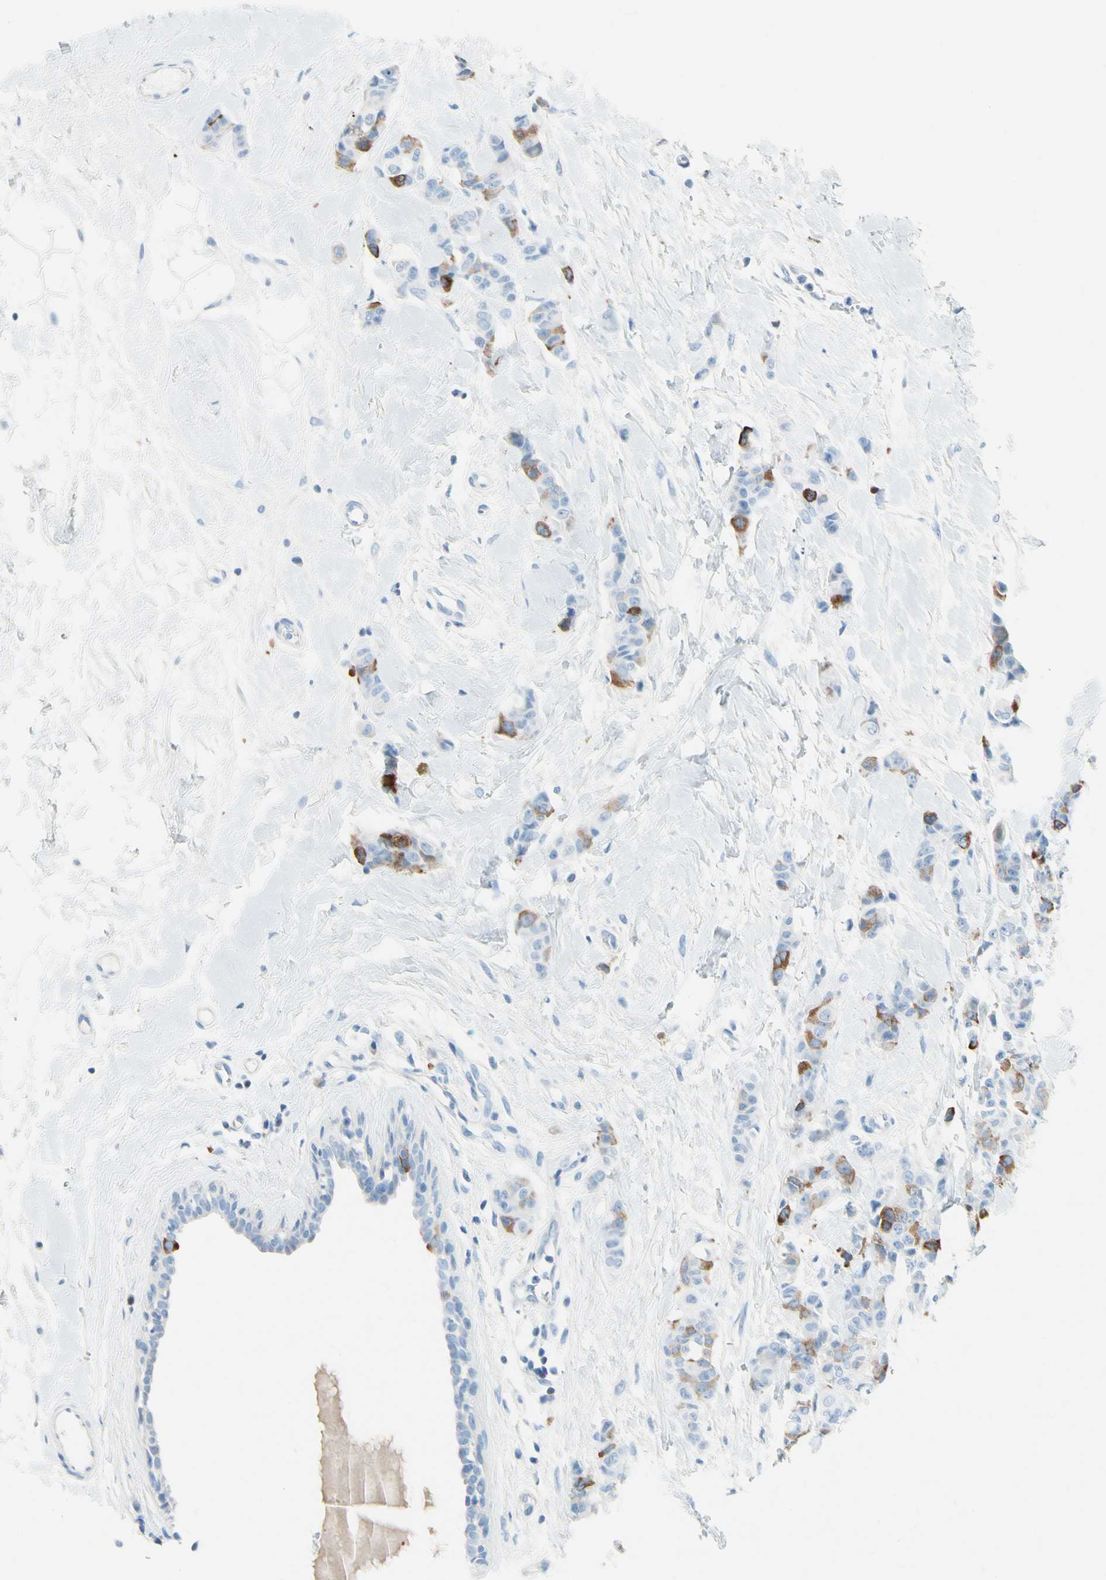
{"staining": {"intensity": "weak", "quantity": ">75%", "location": "cytoplasmic/membranous"}, "tissue": "breast cancer", "cell_type": "Tumor cells", "image_type": "cancer", "snomed": [{"axis": "morphology", "description": "Normal tissue, NOS"}, {"axis": "morphology", "description": "Duct carcinoma"}, {"axis": "topography", "description": "Breast"}], "caption": "Weak cytoplasmic/membranous positivity is present in approximately >75% of tumor cells in infiltrating ductal carcinoma (breast).", "gene": "TACC3", "patient": {"sex": "female", "age": 40}}